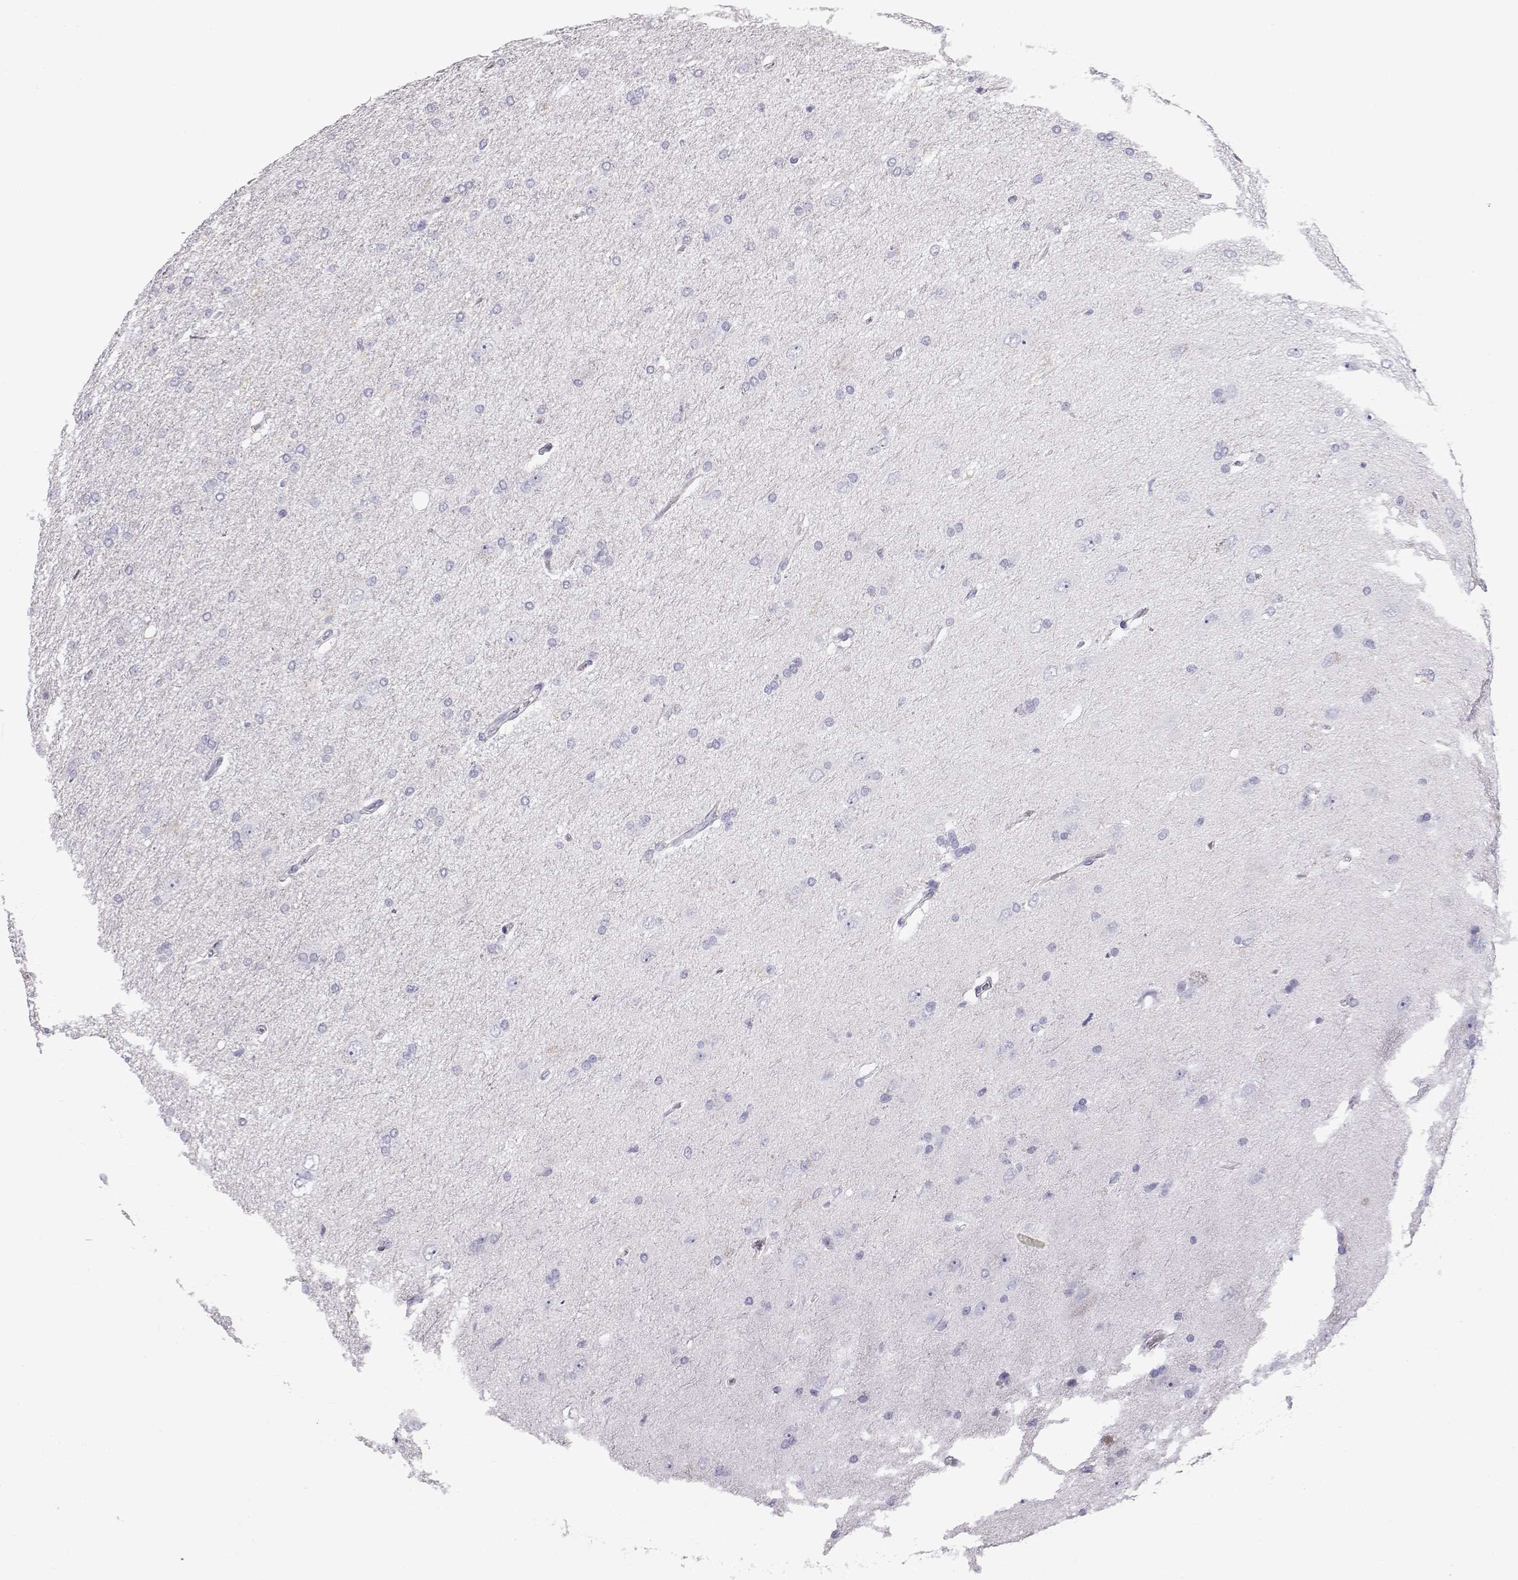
{"staining": {"intensity": "negative", "quantity": "none", "location": "none"}, "tissue": "glioma", "cell_type": "Tumor cells", "image_type": "cancer", "snomed": [{"axis": "morphology", "description": "Glioma, malignant, High grade"}, {"axis": "topography", "description": "Cerebral cortex"}], "caption": "Micrograph shows no significant protein expression in tumor cells of glioma.", "gene": "GPR26", "patient": {"sex": "male", "age": 70}}